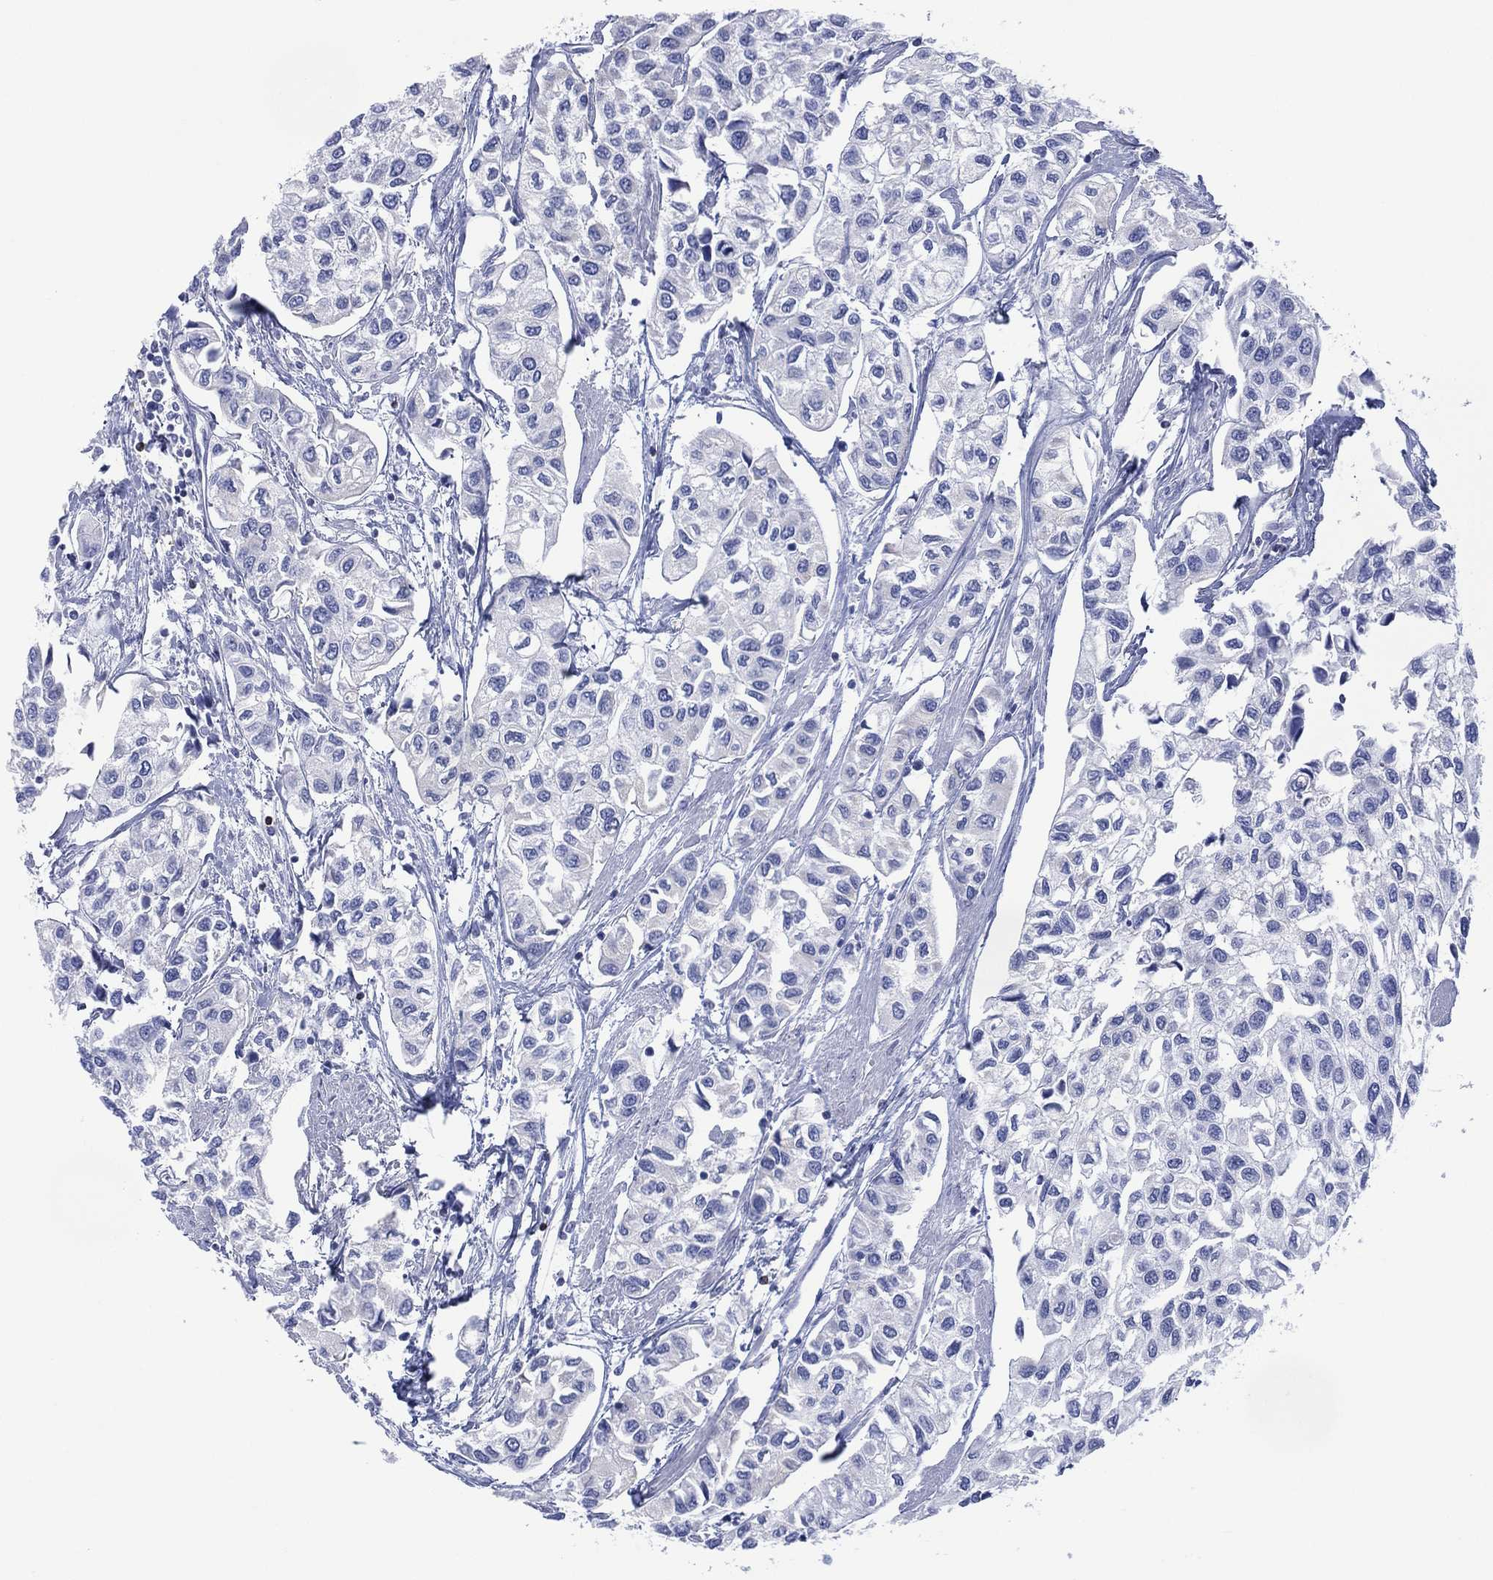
{"staining": {"intensity": "negative", "quantity": "none", "location": "none"}, "tissue": "urothelial cancer", "cell_type": "Tumor cells", "image_type": "cancer", "snomed": [{"axis": "morphology", "description": "Urothelial carcinoma, High grade"}, {"axis": "topography", "description": "Urinary bladder"}], "caption": "IHC photomicrograph of neoplastic tissue: human urothelial carcinoma (high-grade) stained with DAB shows no significant protein expression in tumor cells.", "gene": "DPP4", "patient": {"sex": "male", "age": 73}}